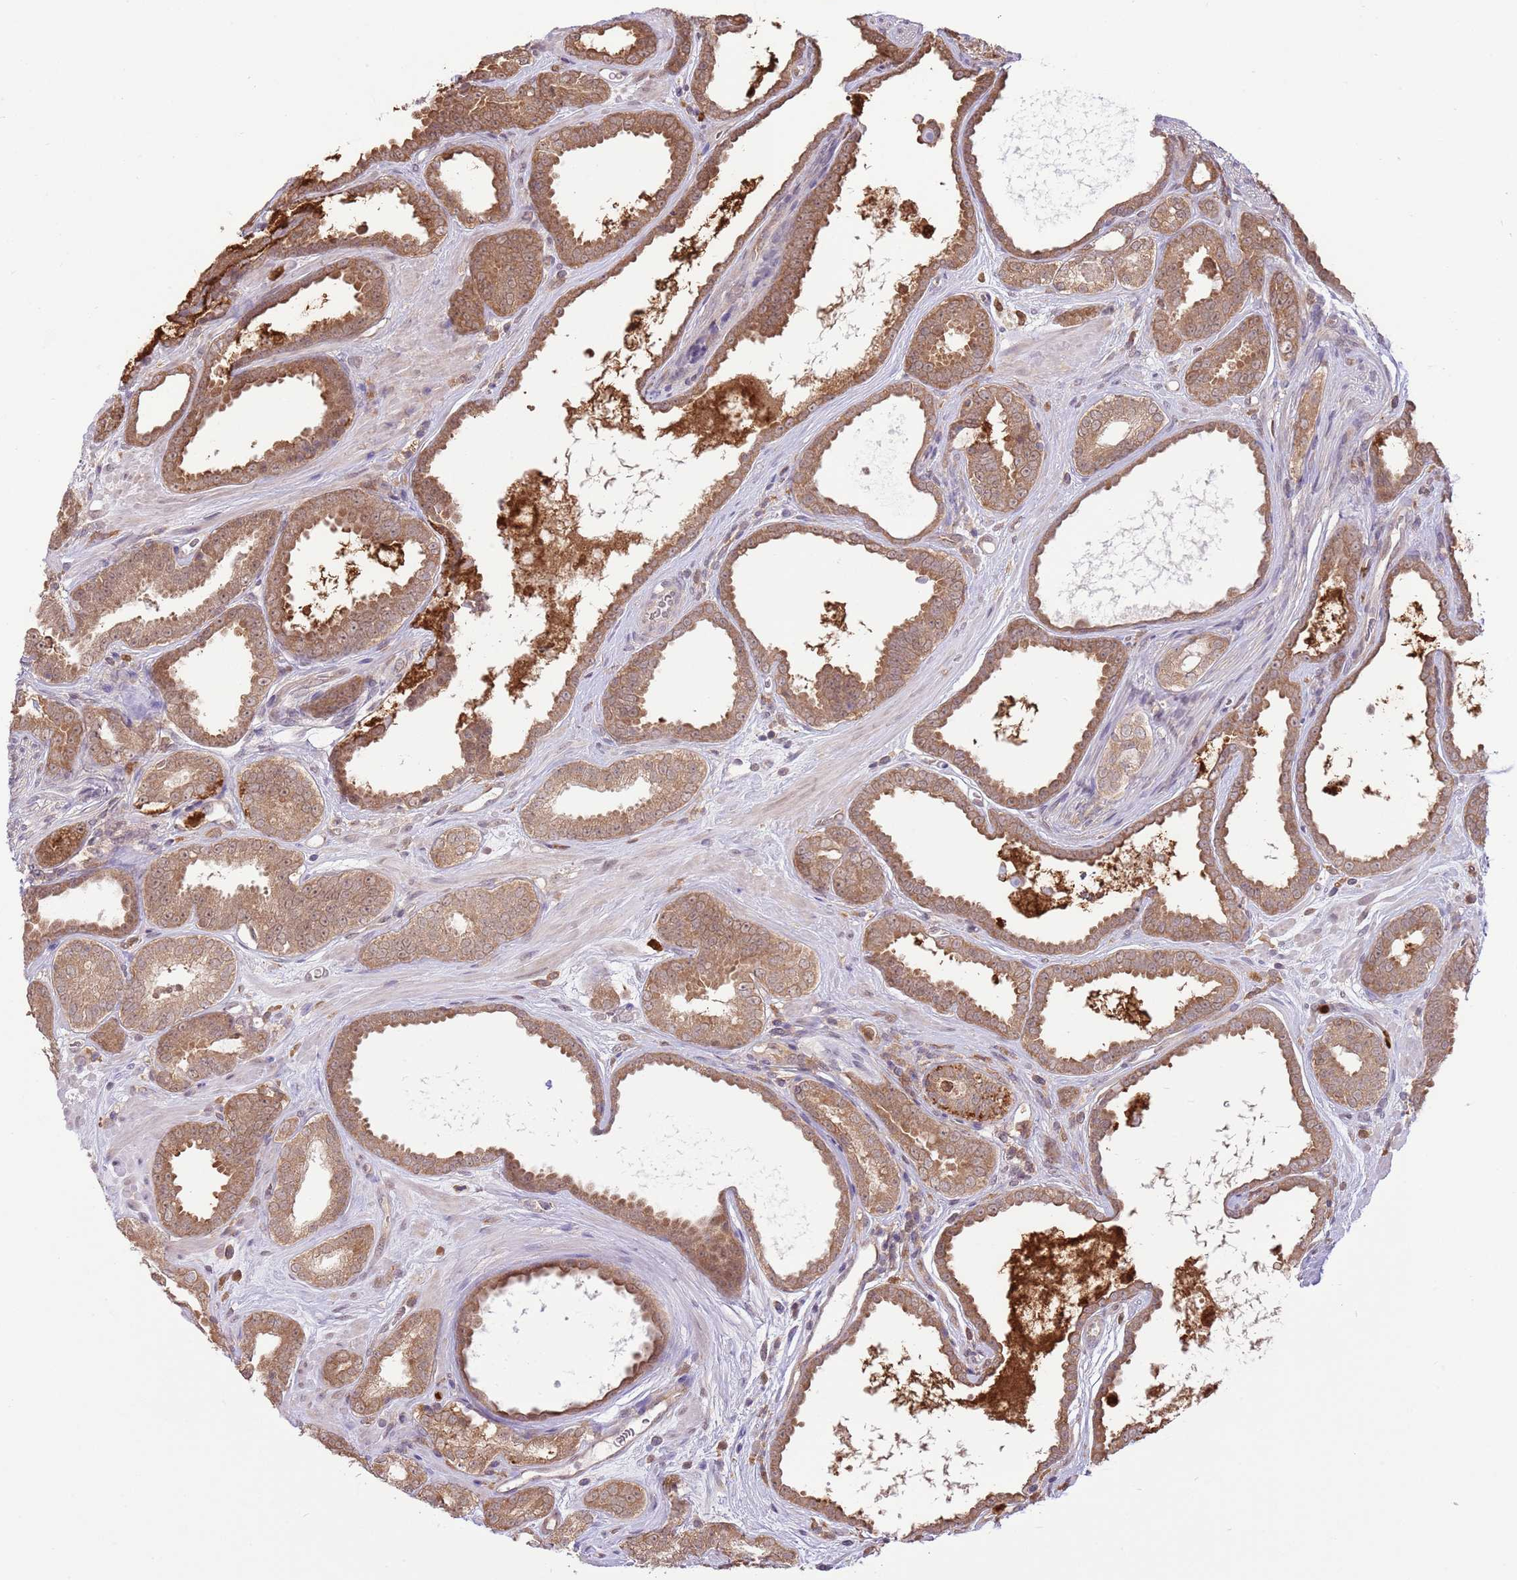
{"staining": {"intensity": "moderate", "quantity": ">75%", "location": "cytoplasmic/membranous,nuclear"}, "tissue": "prostate cancer", "cell_type": "Tumor cells", "image_type": "cancer", "snomed": [{"axis": "morphology", "description": "Adenocarcinoma, High grade"}, {"axis": "topography", "description": "Prostate"}], "caption": "The micrograph reveals a brown stain indicating the presence of a protein in the cytoplasmic/membranous and nuclear of tumor cells in high-grade adenocarcinoma (prostate).", "gene": "AMIGO1", "patient": {"sex": "male", "age": 72}}